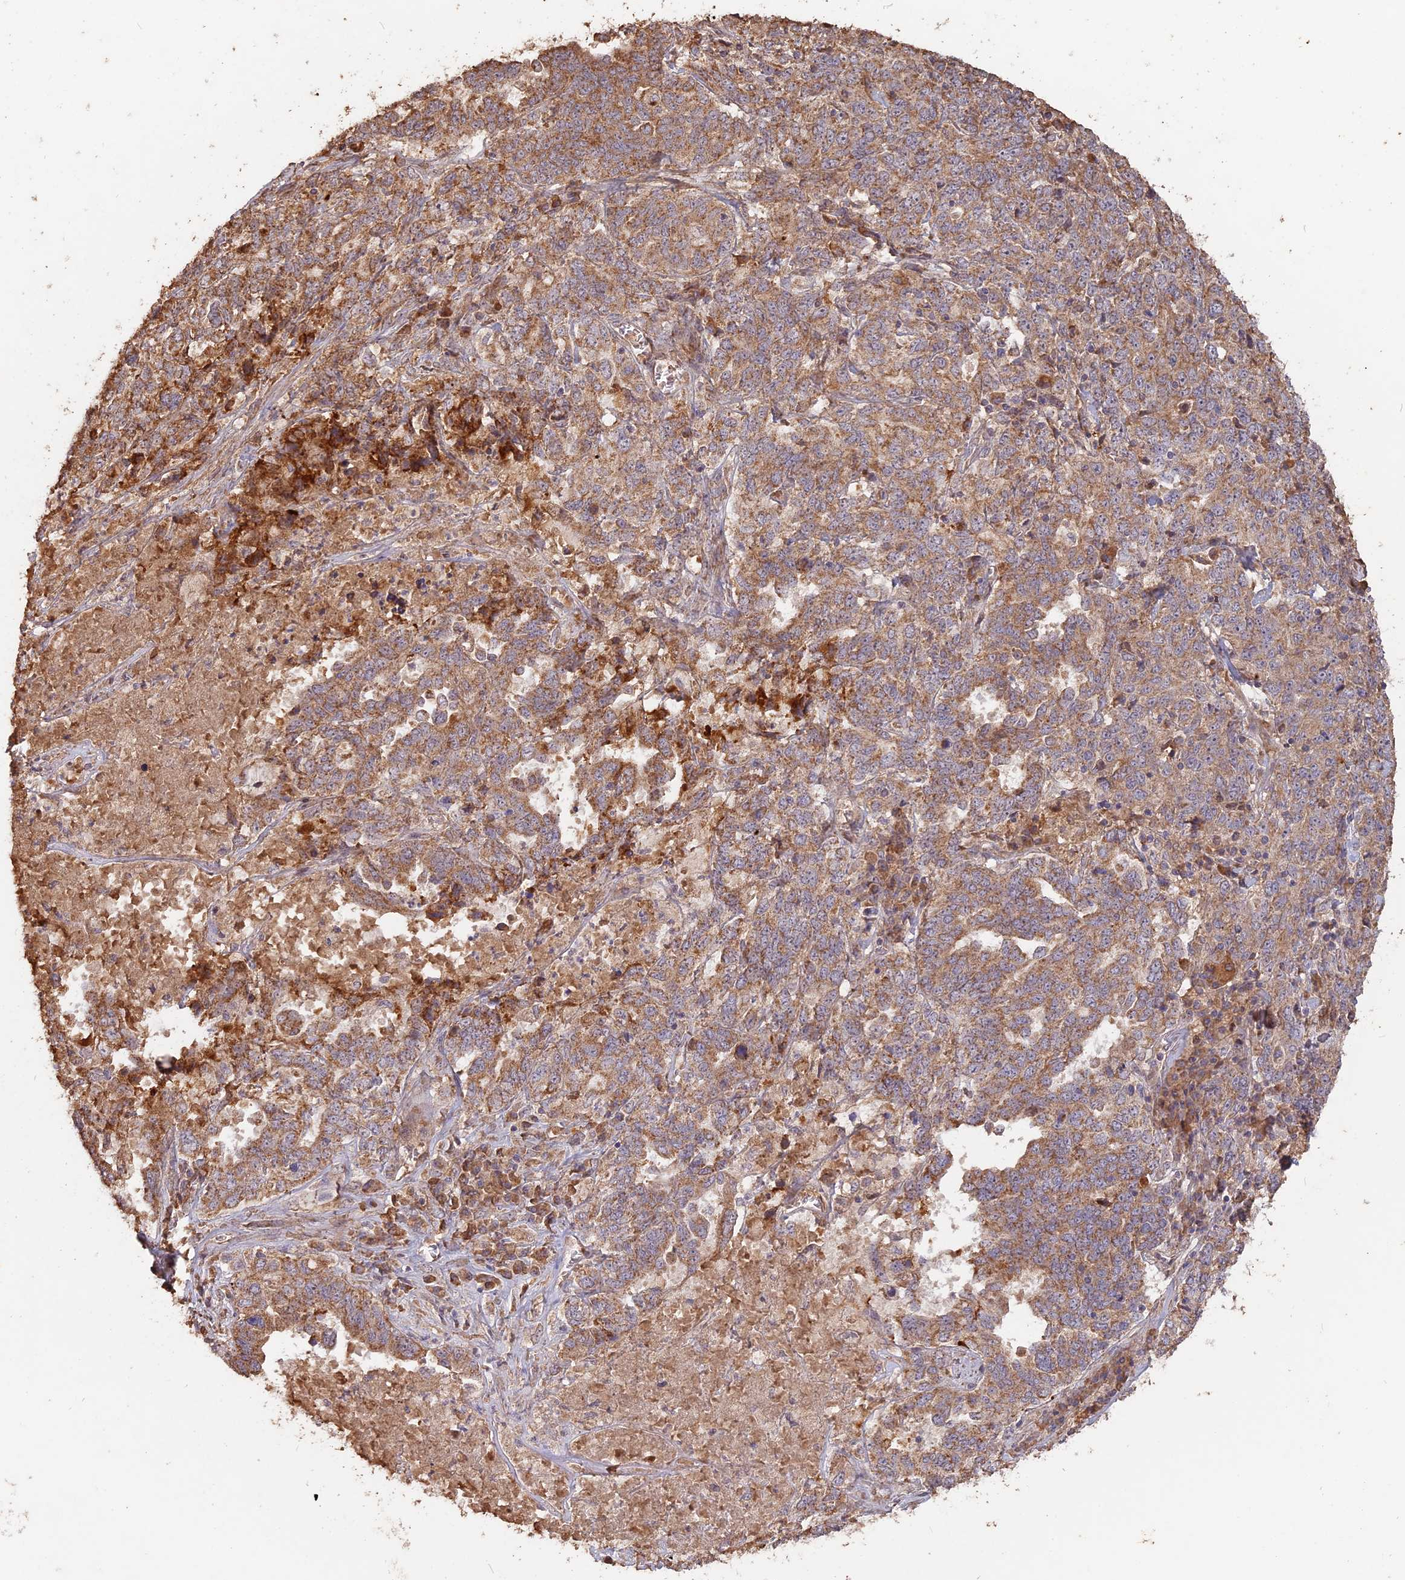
{"staining": {"intensity": "moderate", "quantity": ">75%", "location": "cytoplasmic/membranous"}, "tissue": "ovarian cancer", "cell_type": "Tumor cells", "image_type": "cancer", "snomed": [{"axis": "morphology", "description": "Carcinoma, endometroid"}, {"axis": "topography", "description": "Ovary"}], "caption": "Immunohistochemistry (IHC) micrograph of ovarian endometroid carcinoma stained for a protein (brown), which shows medium levels of moderate cytoplasmic/membranous staining in approximately >75% of tumor cells.", "gene": "LAYN", "patient": {"sex": "female", "age": 62}}